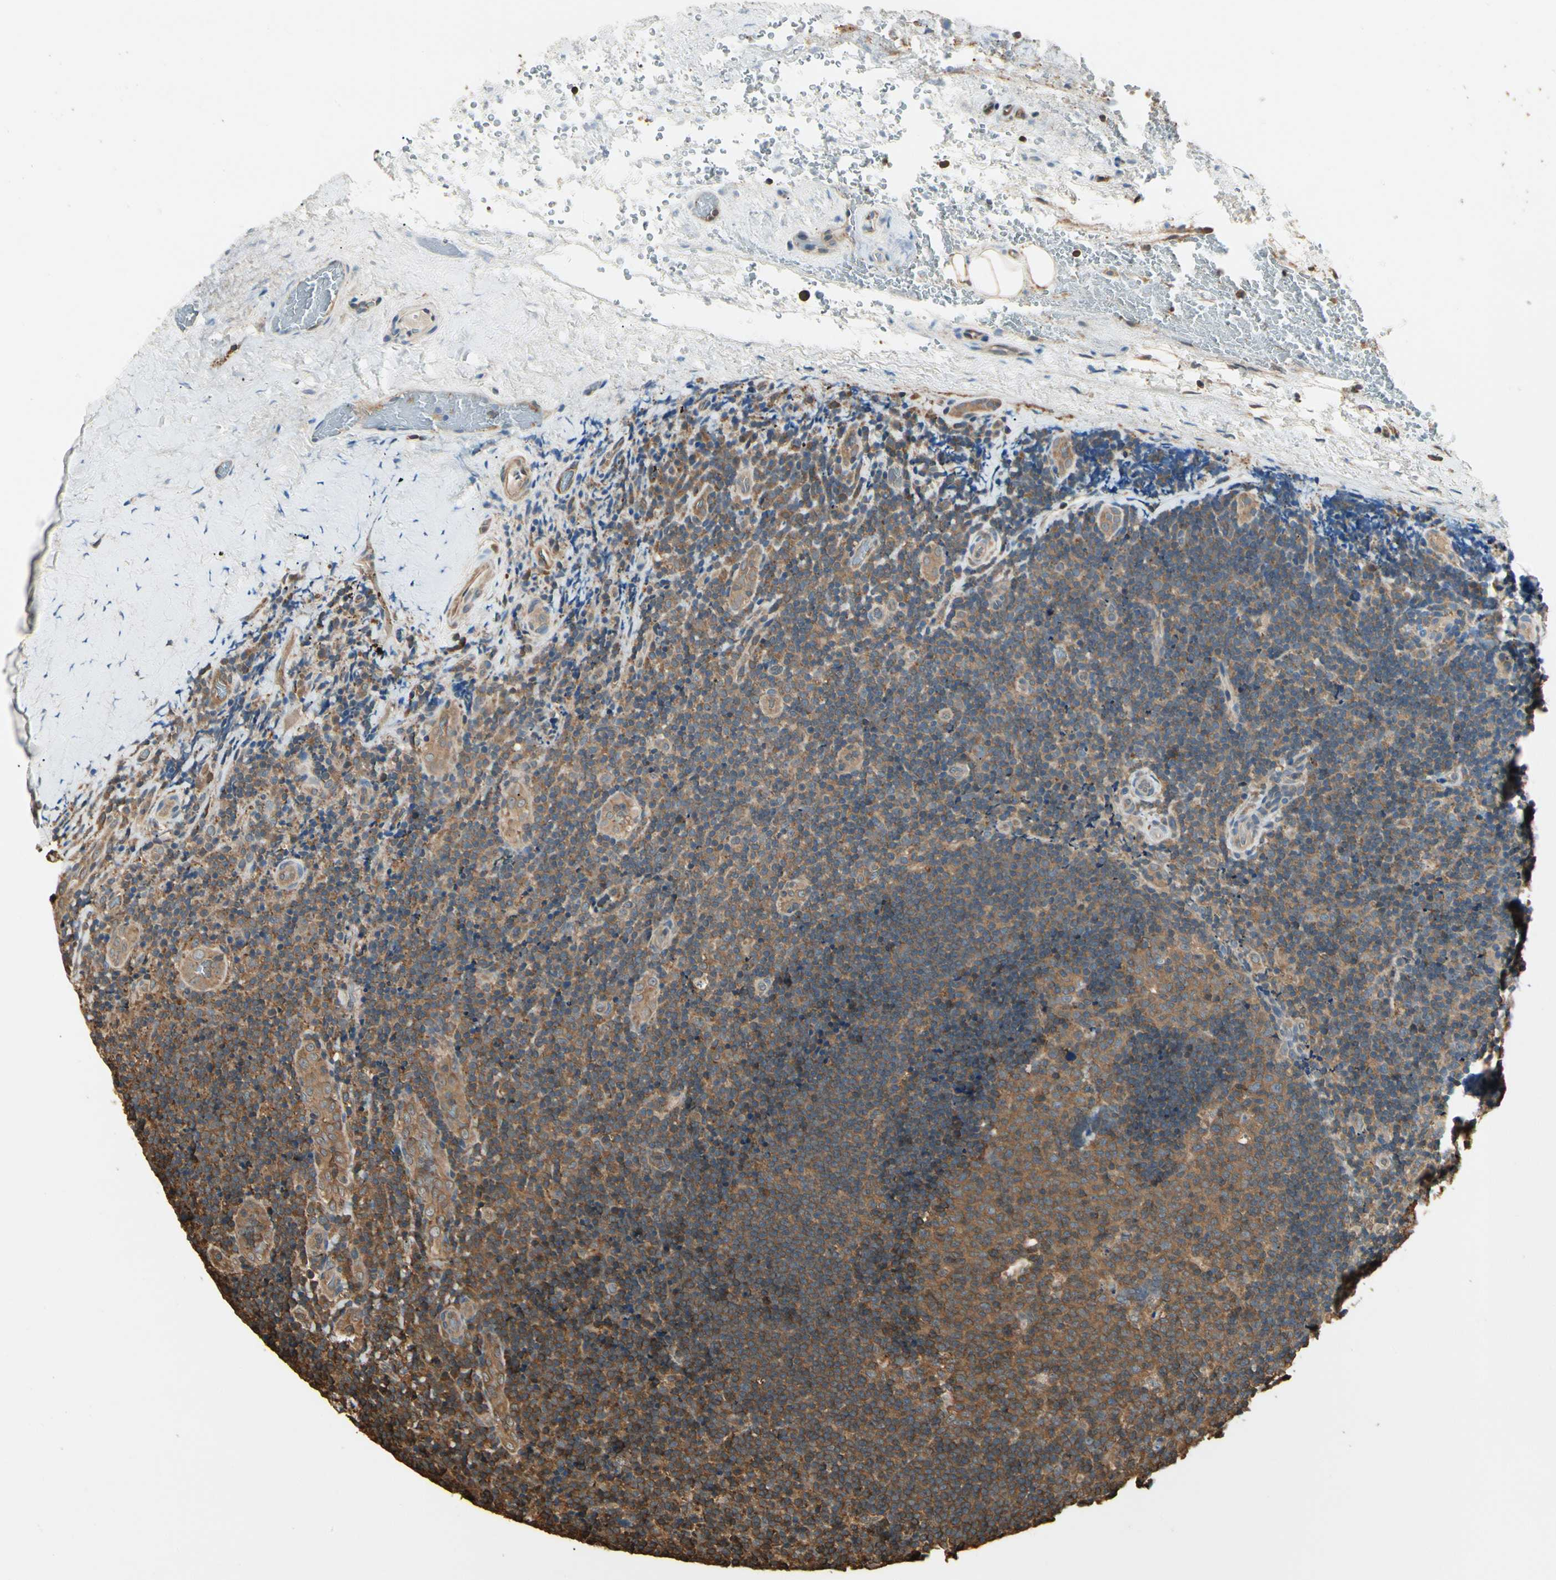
{"staining": {"intensity": "moderate", "quantity": ">75%", "location": "cytoplasmic/membranous"}, "tissue": "lymphoma", "cell_type": "Tumor cells", "image_type": "cancer", "snomed": [{"axis": "morphology", "description": "Malignant lymphoma, non-Hodgkin's type, High grade"}, {"axis": "topography", "description": "Tonsil"}], "caption": "Immunohistochemistry (IHC) (DAB (3,3'-diaminobenzidine)) staining of human lymphoma displays moderate cytoplasmic/membranous protein staining in approximately >75% of tumor cells.", "gene": "YWHAE", "patient": {"sex": "female", "age": 36}}